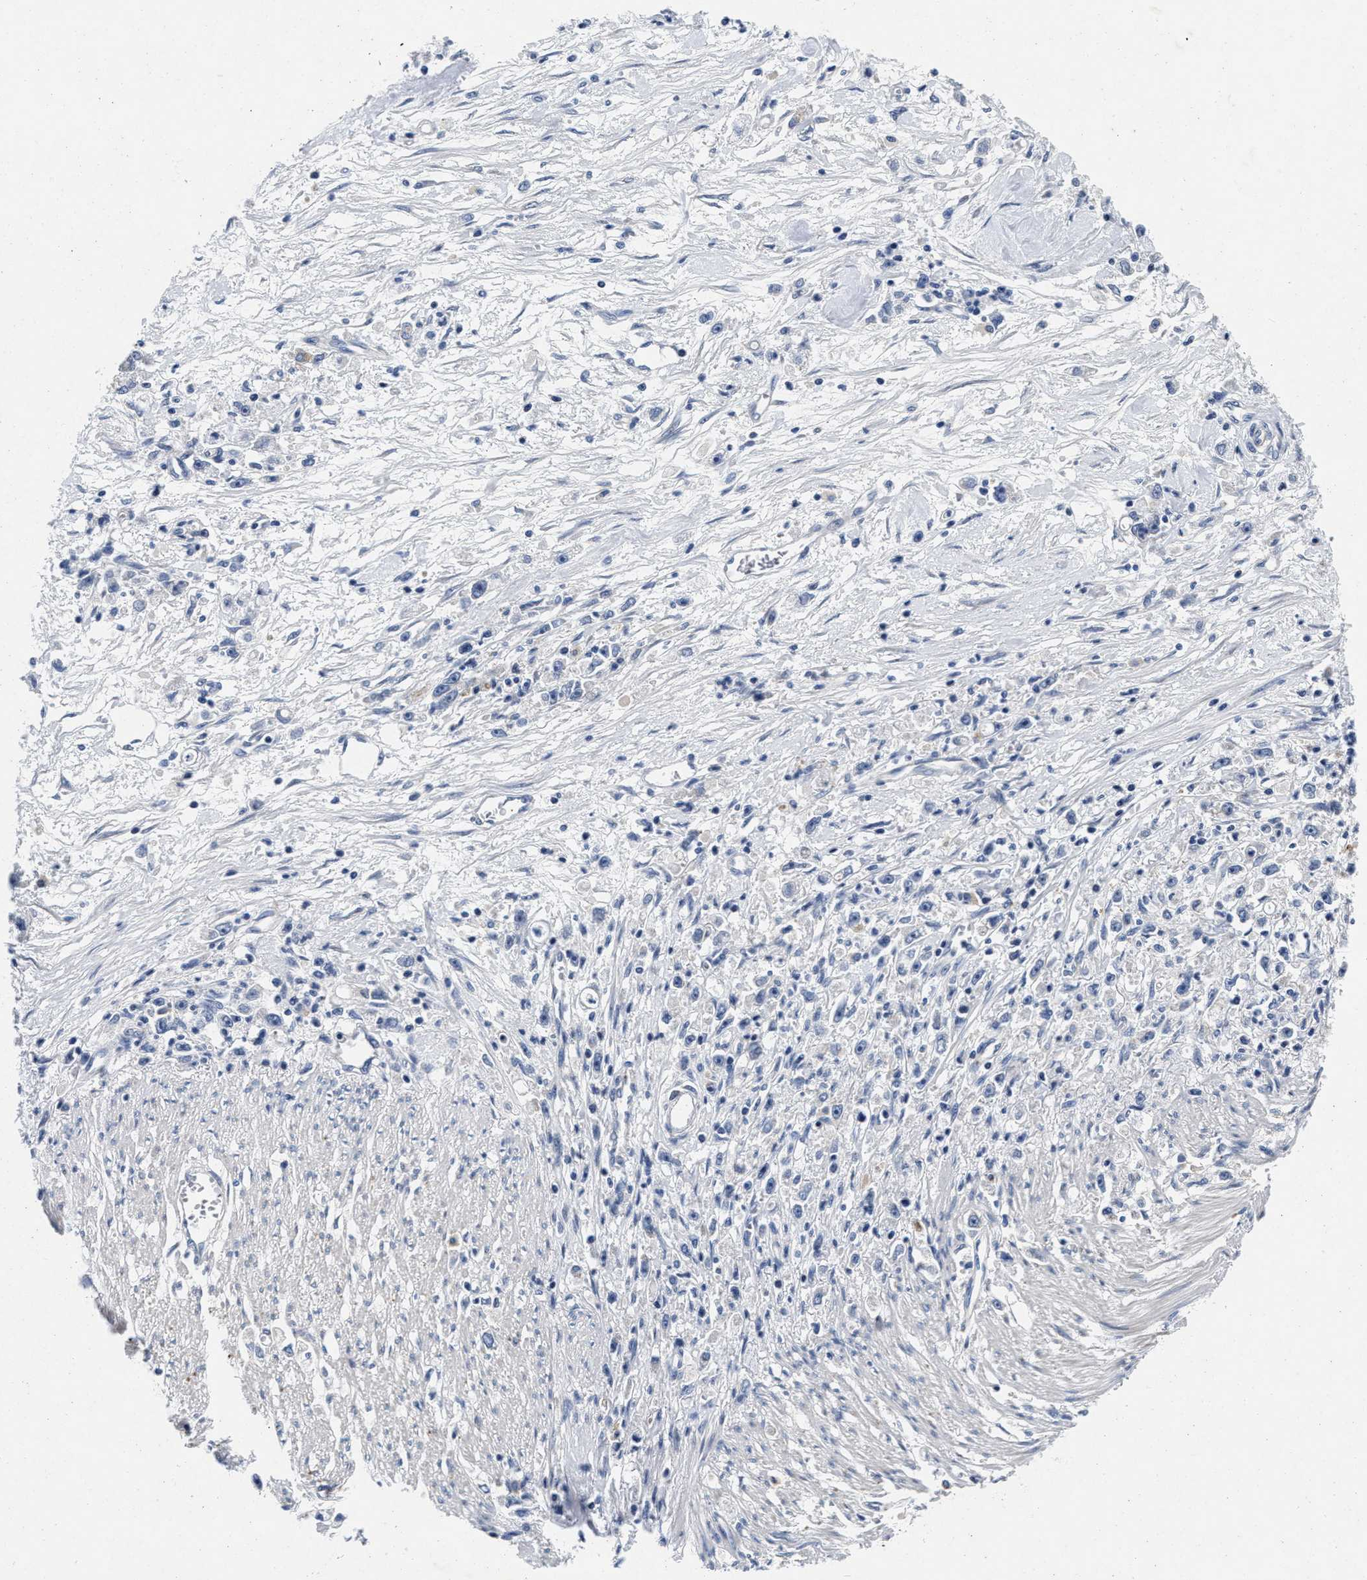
{"staining": {"intensity": "negative", "quantity": "none", "location": "none"}, "tissue": "stomach cancer", "cell_type": "Tumor cells", "image_type": "cancer", "snomed": [{"axis": "morphology", "description": "Adenocarcinoma, NOS"}, {"axis": "topography", "description": "Stomach"}], "caption": "IHC of human stomach cancer (adenocarcinoma) demonstrates no expression in tumor cells.", "gene": "LAD1", "patient": {"sex": "female", "age": 59}}